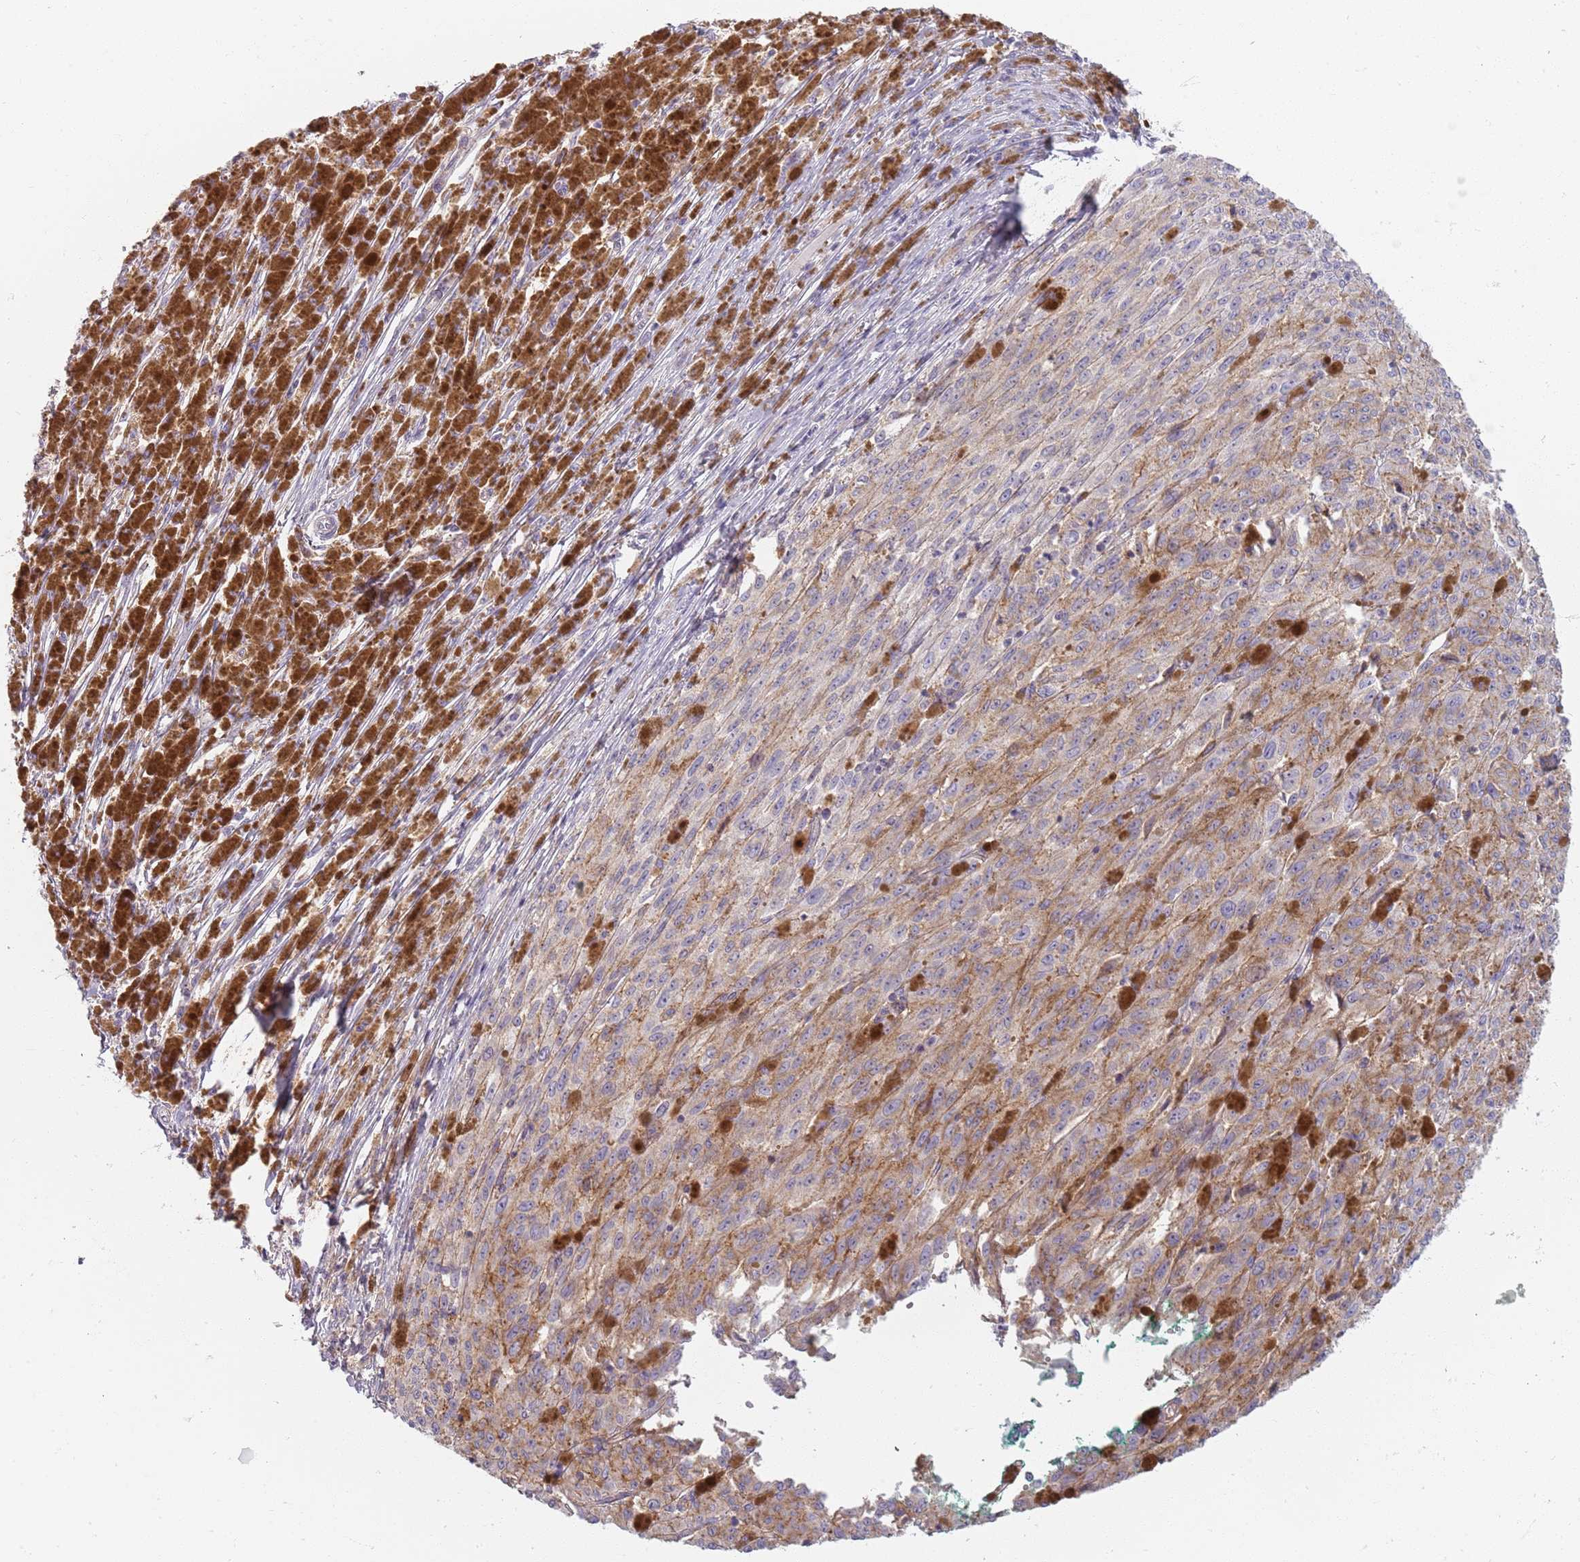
{"staining": {"intensity": "weak", "quantity": "<25%", "location": "cytoplasmic/membranous"}, "tissue": "melanoma", "cell_type": "Tumor cells", "image_type": "cancer", "snomed": [{"axis": "morphology", "description": "Malignant melanoma, NOS"}, {"axis": "topography", "description": "Skin"}], "caption": "Protein analysis of malignant melanoma demonstrates no significant positivity in tumor cells. The staining is performed using DAB (3,3'-diaminobenzidine) brown chromogen with nuclei counter-stained in using hematoxylin.", "gene": "SYNGR3", "patient": {"sex": "female", "age": 52}}